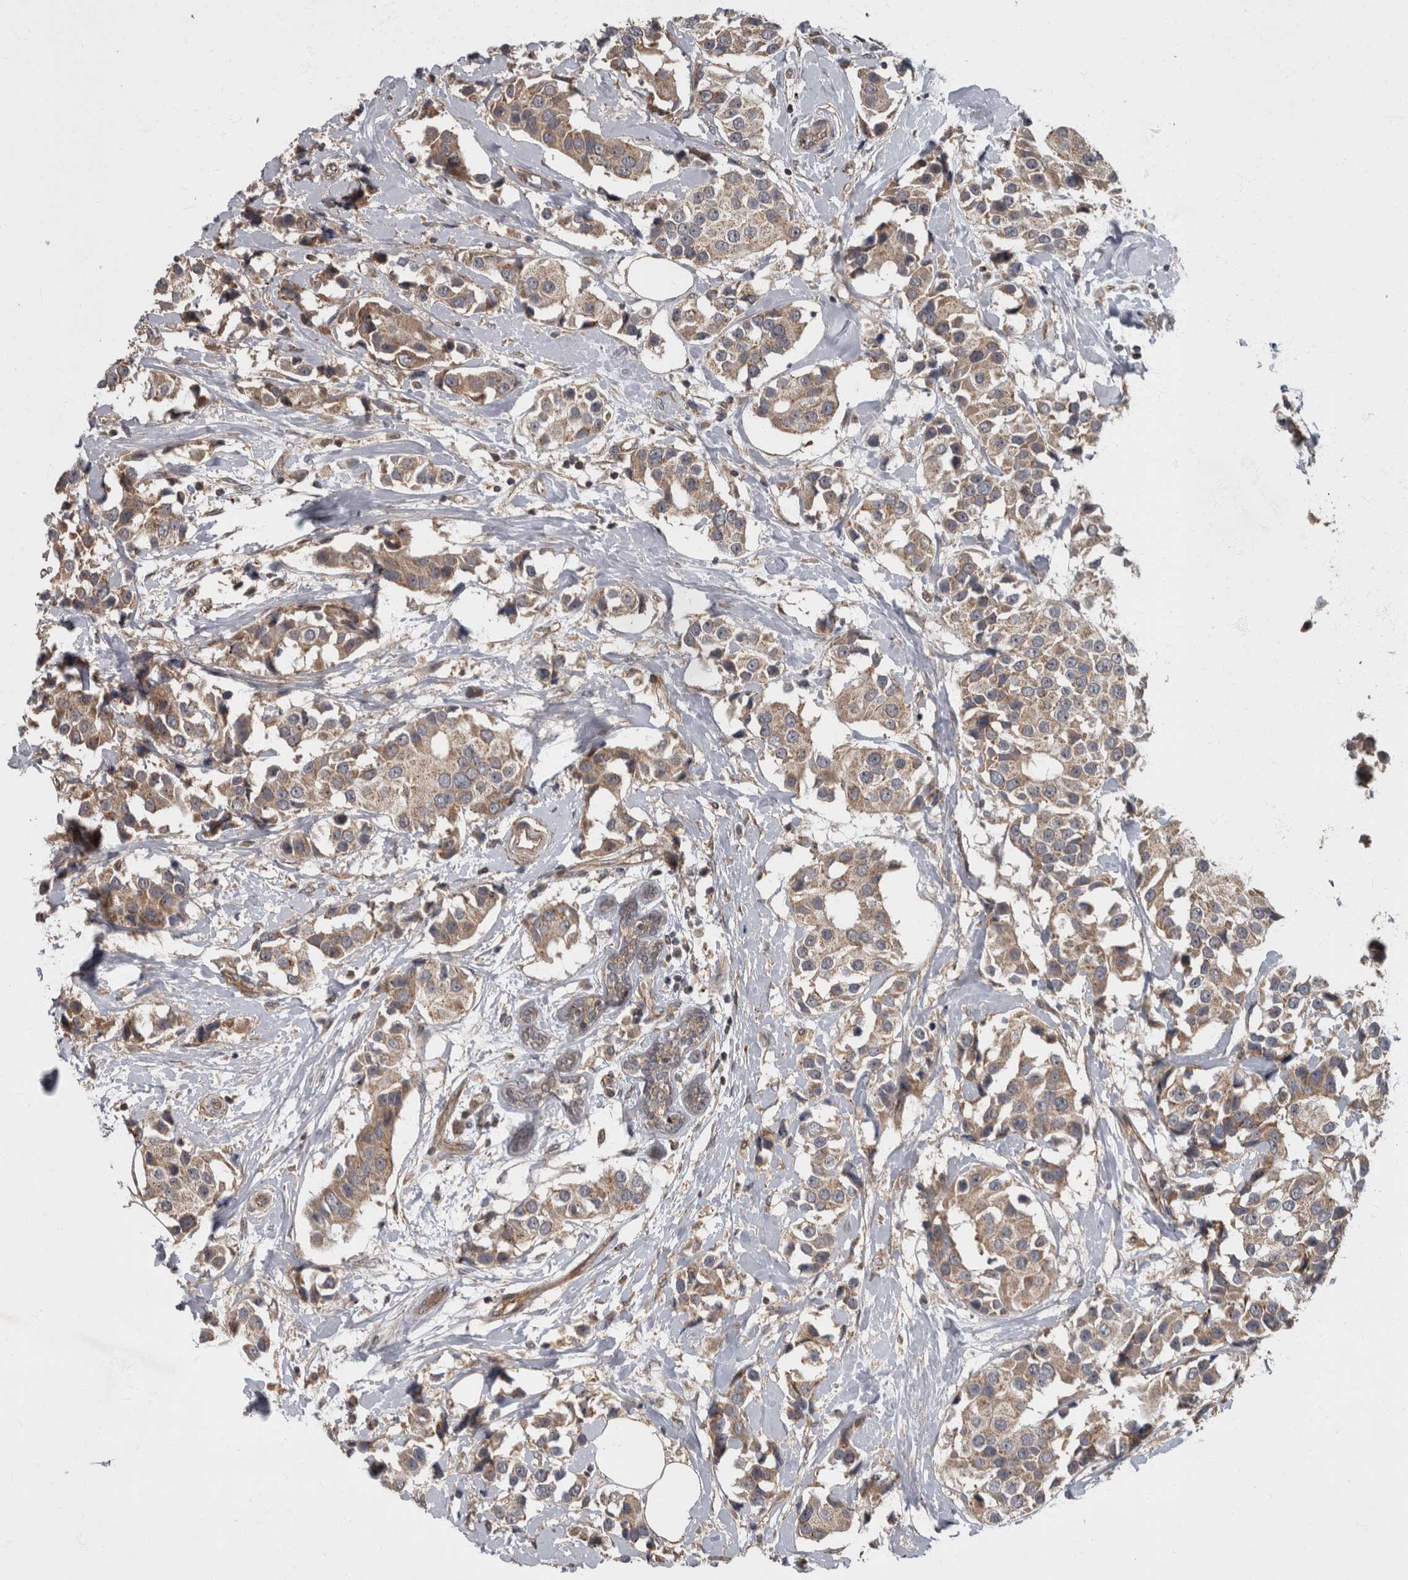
{"staining": {"intensity": "weak", "quantity": ">75%", "location": "cytoplasmic/membranous"}, "tissue": "breast cancer", "cell_type": "Tumor cells", "image_type": "cancer", "snomed": [{"axis": "morphology", "description": "Normal tissue, NOS"}, {"axis": "morphology", "description": "Duct carcinoma"}, {"axis": "topography", "description": "Breast"}], "caption": "Weak cytoplasmic/membranous positivity is seen in about >75% of tumor cells in breast intraductal carcinoma.", "gene": "VEGFD", "patient": {"sex": "female", "age": 39}}